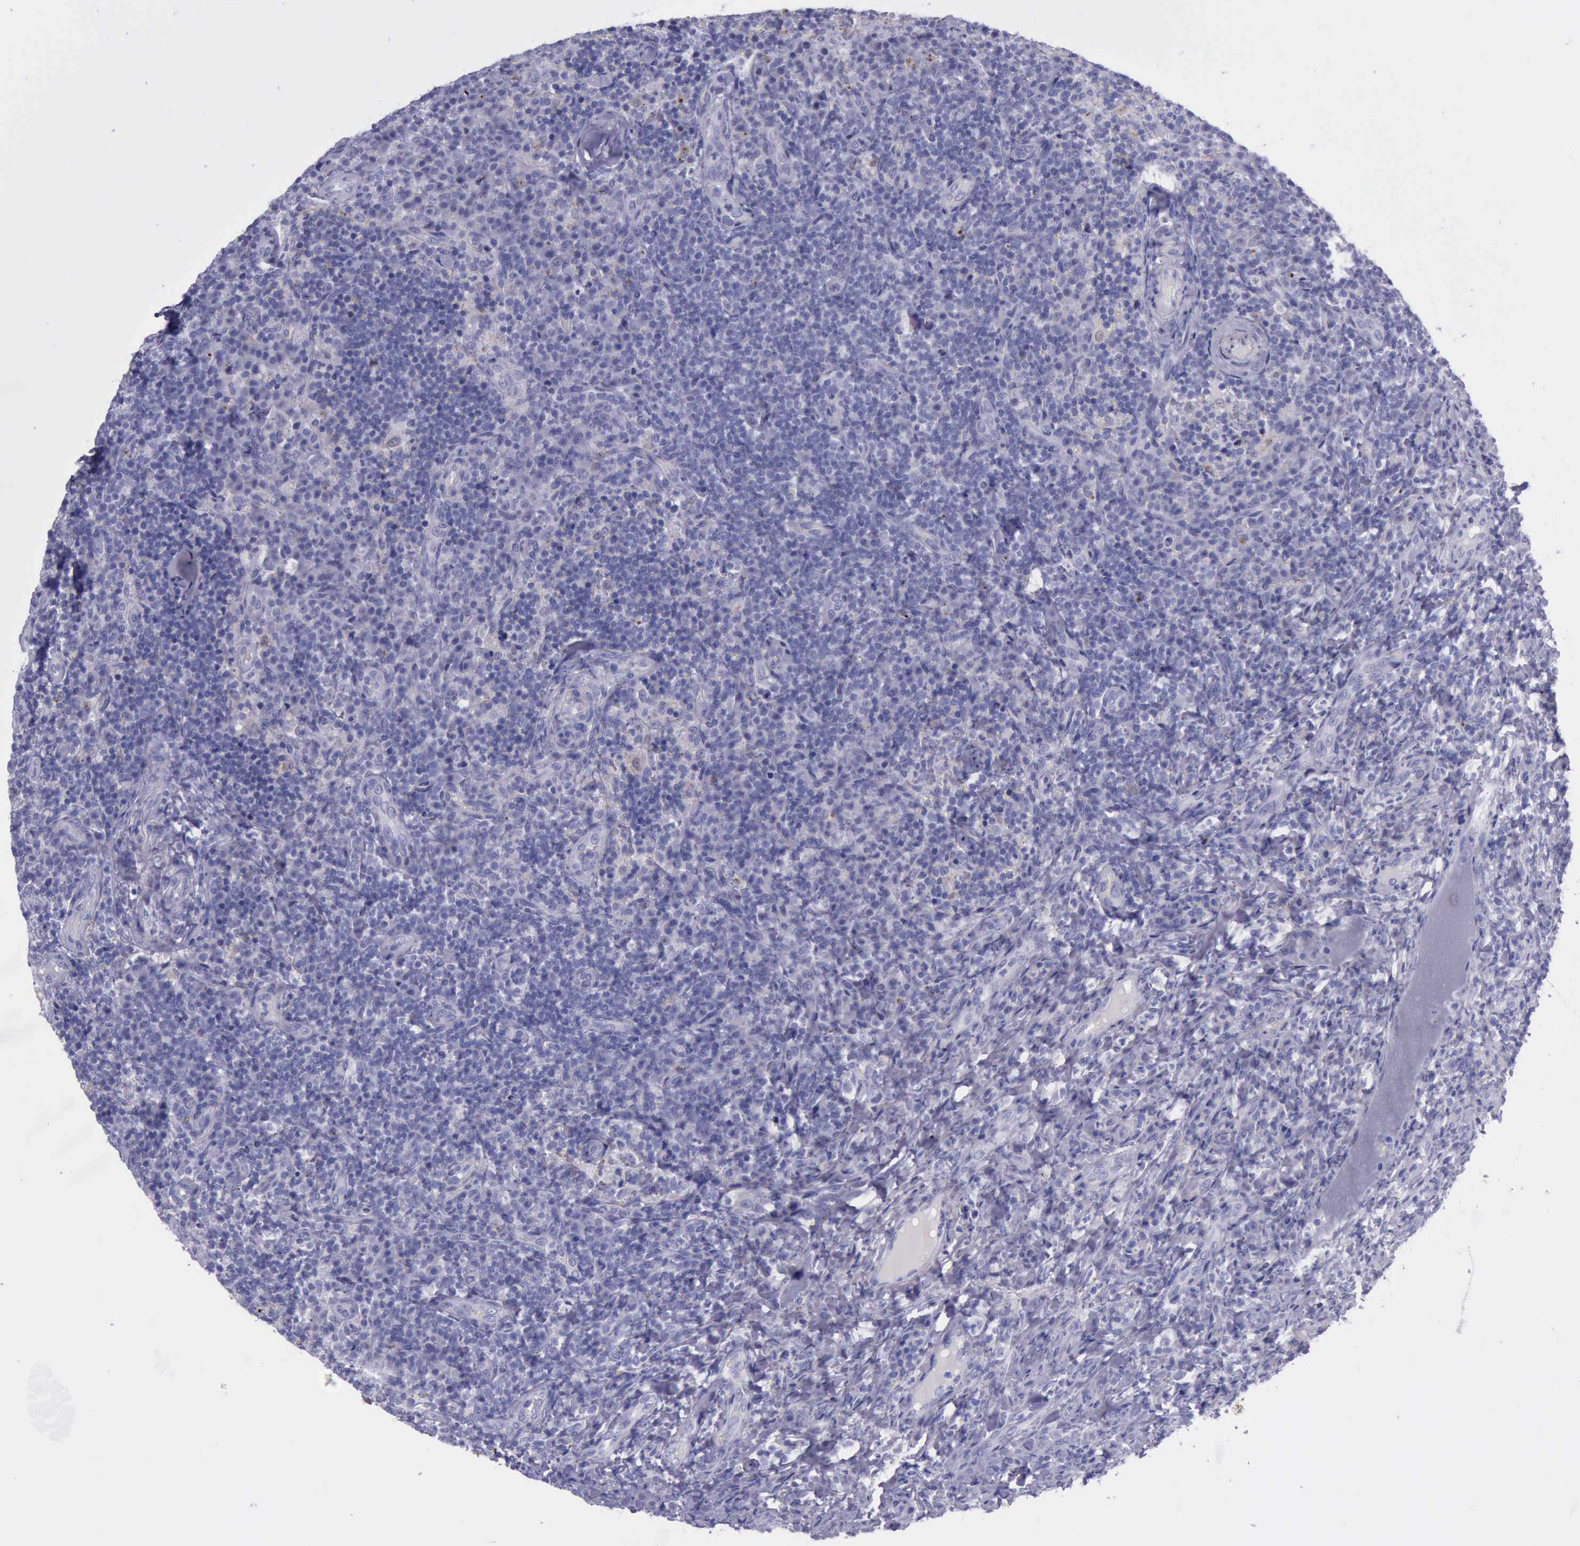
{"staining": {"intensity": "negative", "quantity": "none", "location": "none"}, "tissue": "lymph node", "cell_type": "Germinal center cells", "image_type": "normal", "snomed": [{"axis": "morphology", "description": "Normal tissue, NOS"}, {"axis": "morphology", "description": "Inflammation, NOS"}, {"axis": "topography", "description": "Lymph node"}], "caption": "A high-resolution histopathology image shows IHC staining of normal lymph node, which displays no significant expression in germinal center cells.", "gene": "GLA", "patient": {"sex": "male", "age": 46}}